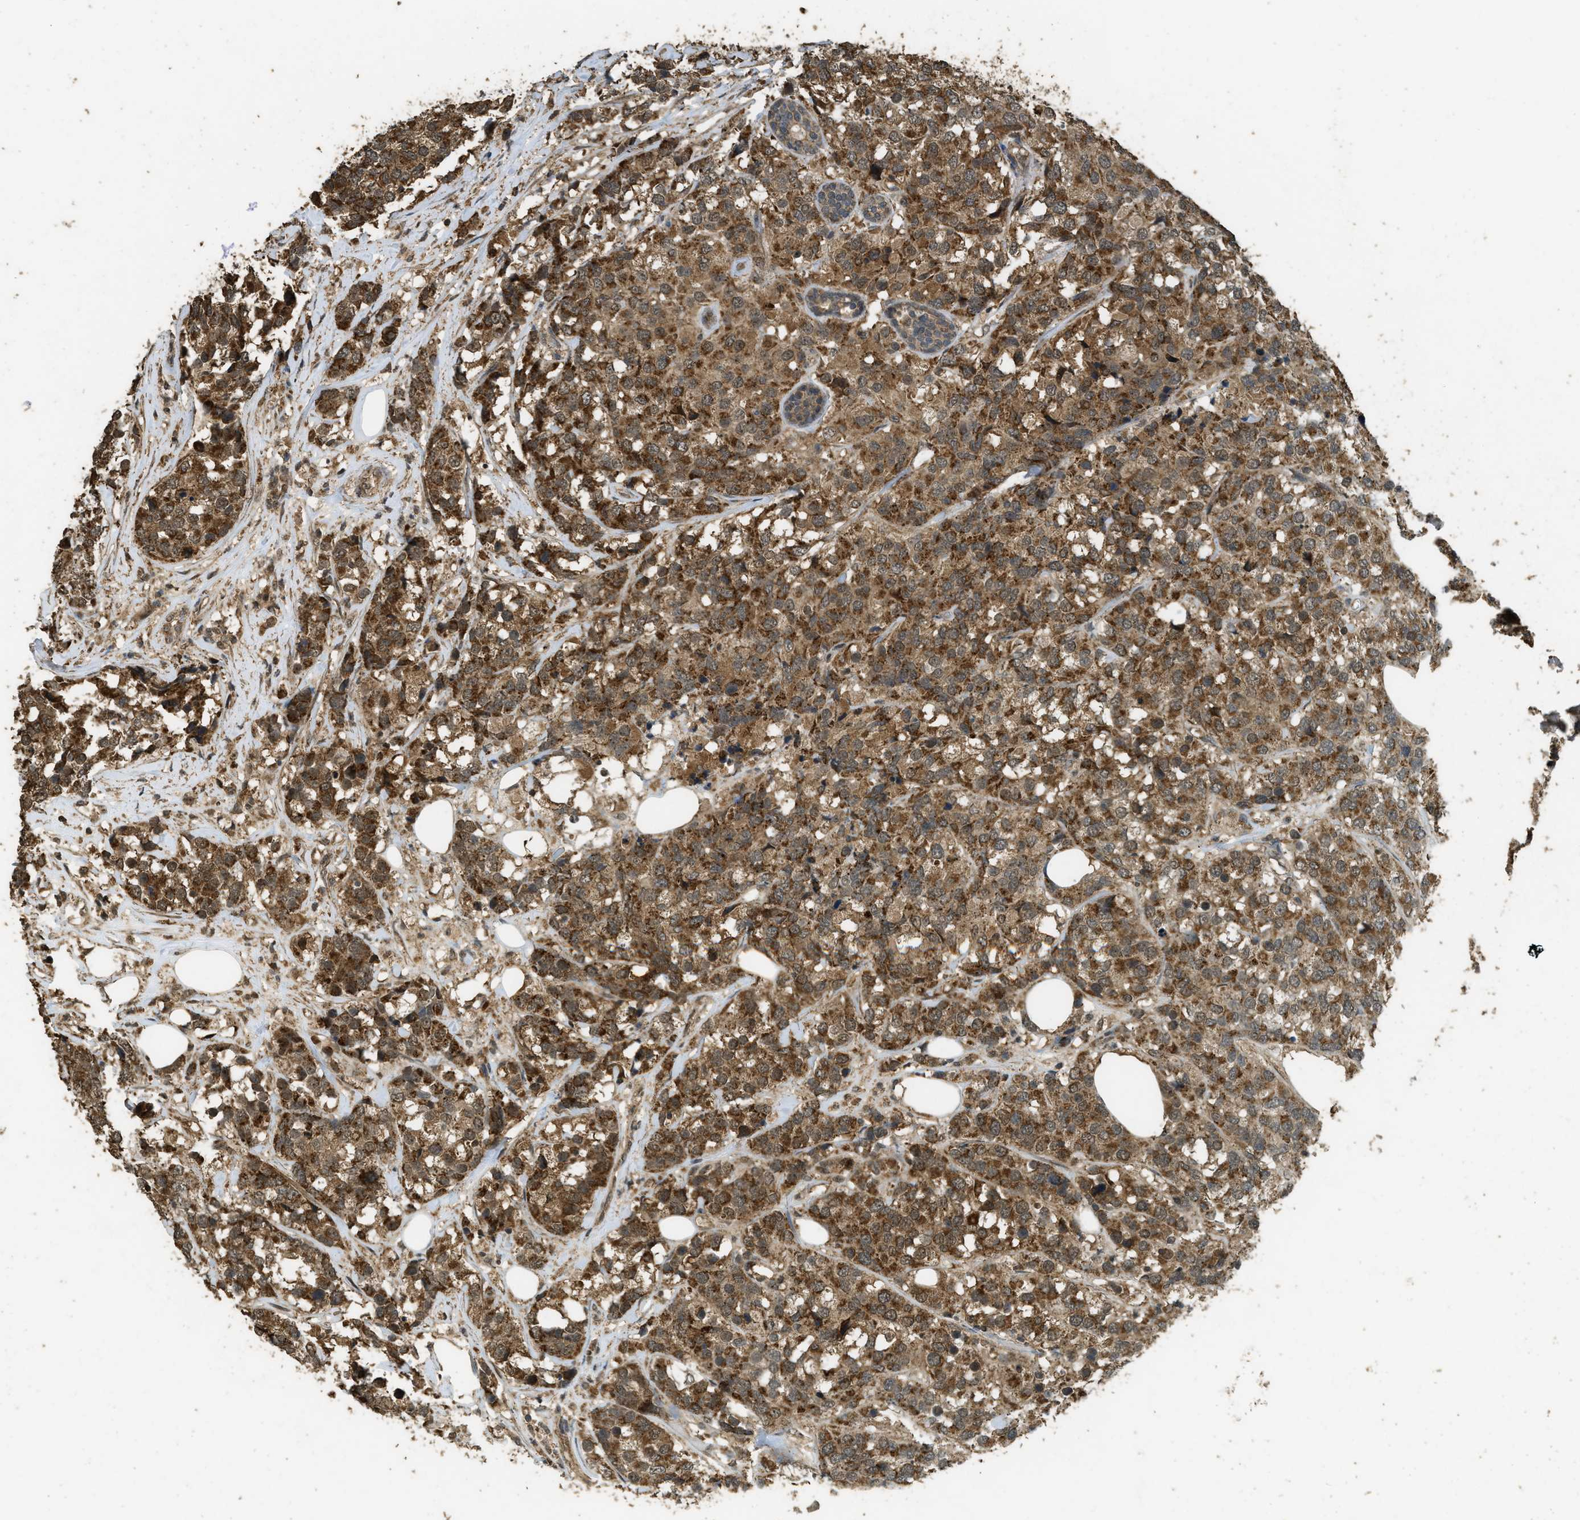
{"staining": {"intensity": "strong", "quantity": ">75%", "location": "cytoplasmic/membranous"}, "tissue": "breast cancer", "cell_type": "Tumor cells", "image_type": "cancer", "snomed": [{"axis": "morphology", "description": "Lobular carcinoma"}, {"axis": "topography", "description": "Breast"}], "caption": "The photomicrograph reveals a brown stain indicating the presence of a protein in the cytoplasmic/membranous of tumor cells in breast lobular carcinoma.", "gene": "CTPS1", "patient": {"sex": "female", "age": 59}}